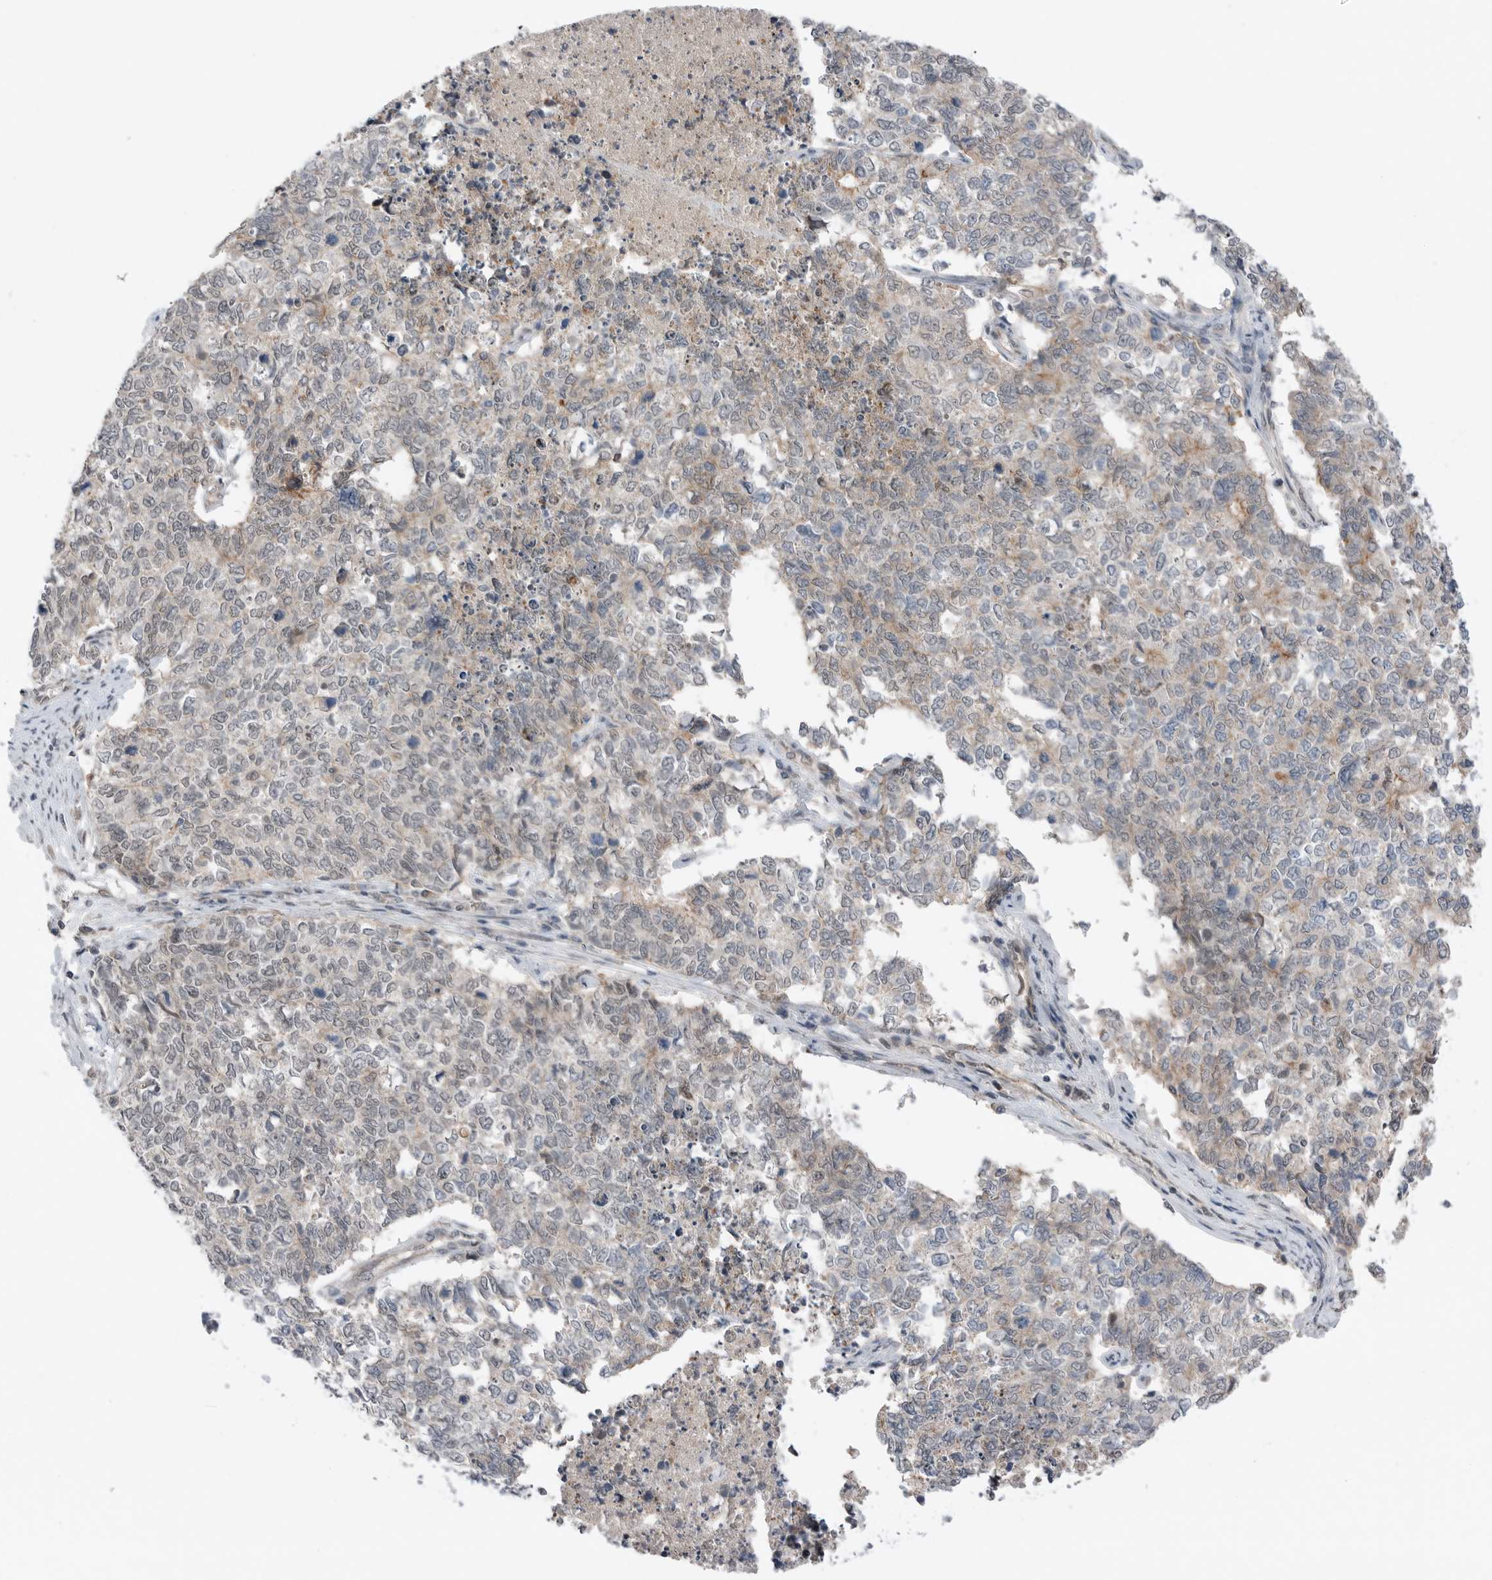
{"staining": {"intensity": "weak", "quantity": "<25%", "location": "cytoplasmic/membranous"}, "tissue": "cervical cancer", "cell_type": "Tumor cells", "image_type": "cancer", "snomed": [{"axis": "morphology", "description": "Squamous cell carcinoma, NOS"}, {"axis": "topography", "description": "Cervix"}], "caption": "Immunohistochemical staining of human cervical cancer (squamous cell carcinoma) displays no significant positivity in tumor cells. (DAB immunohistochemistry (IHC) with hematoxylin counter stain).", "gene": "NTAQ1", "patient": {"sex": "female", "age": 63}}